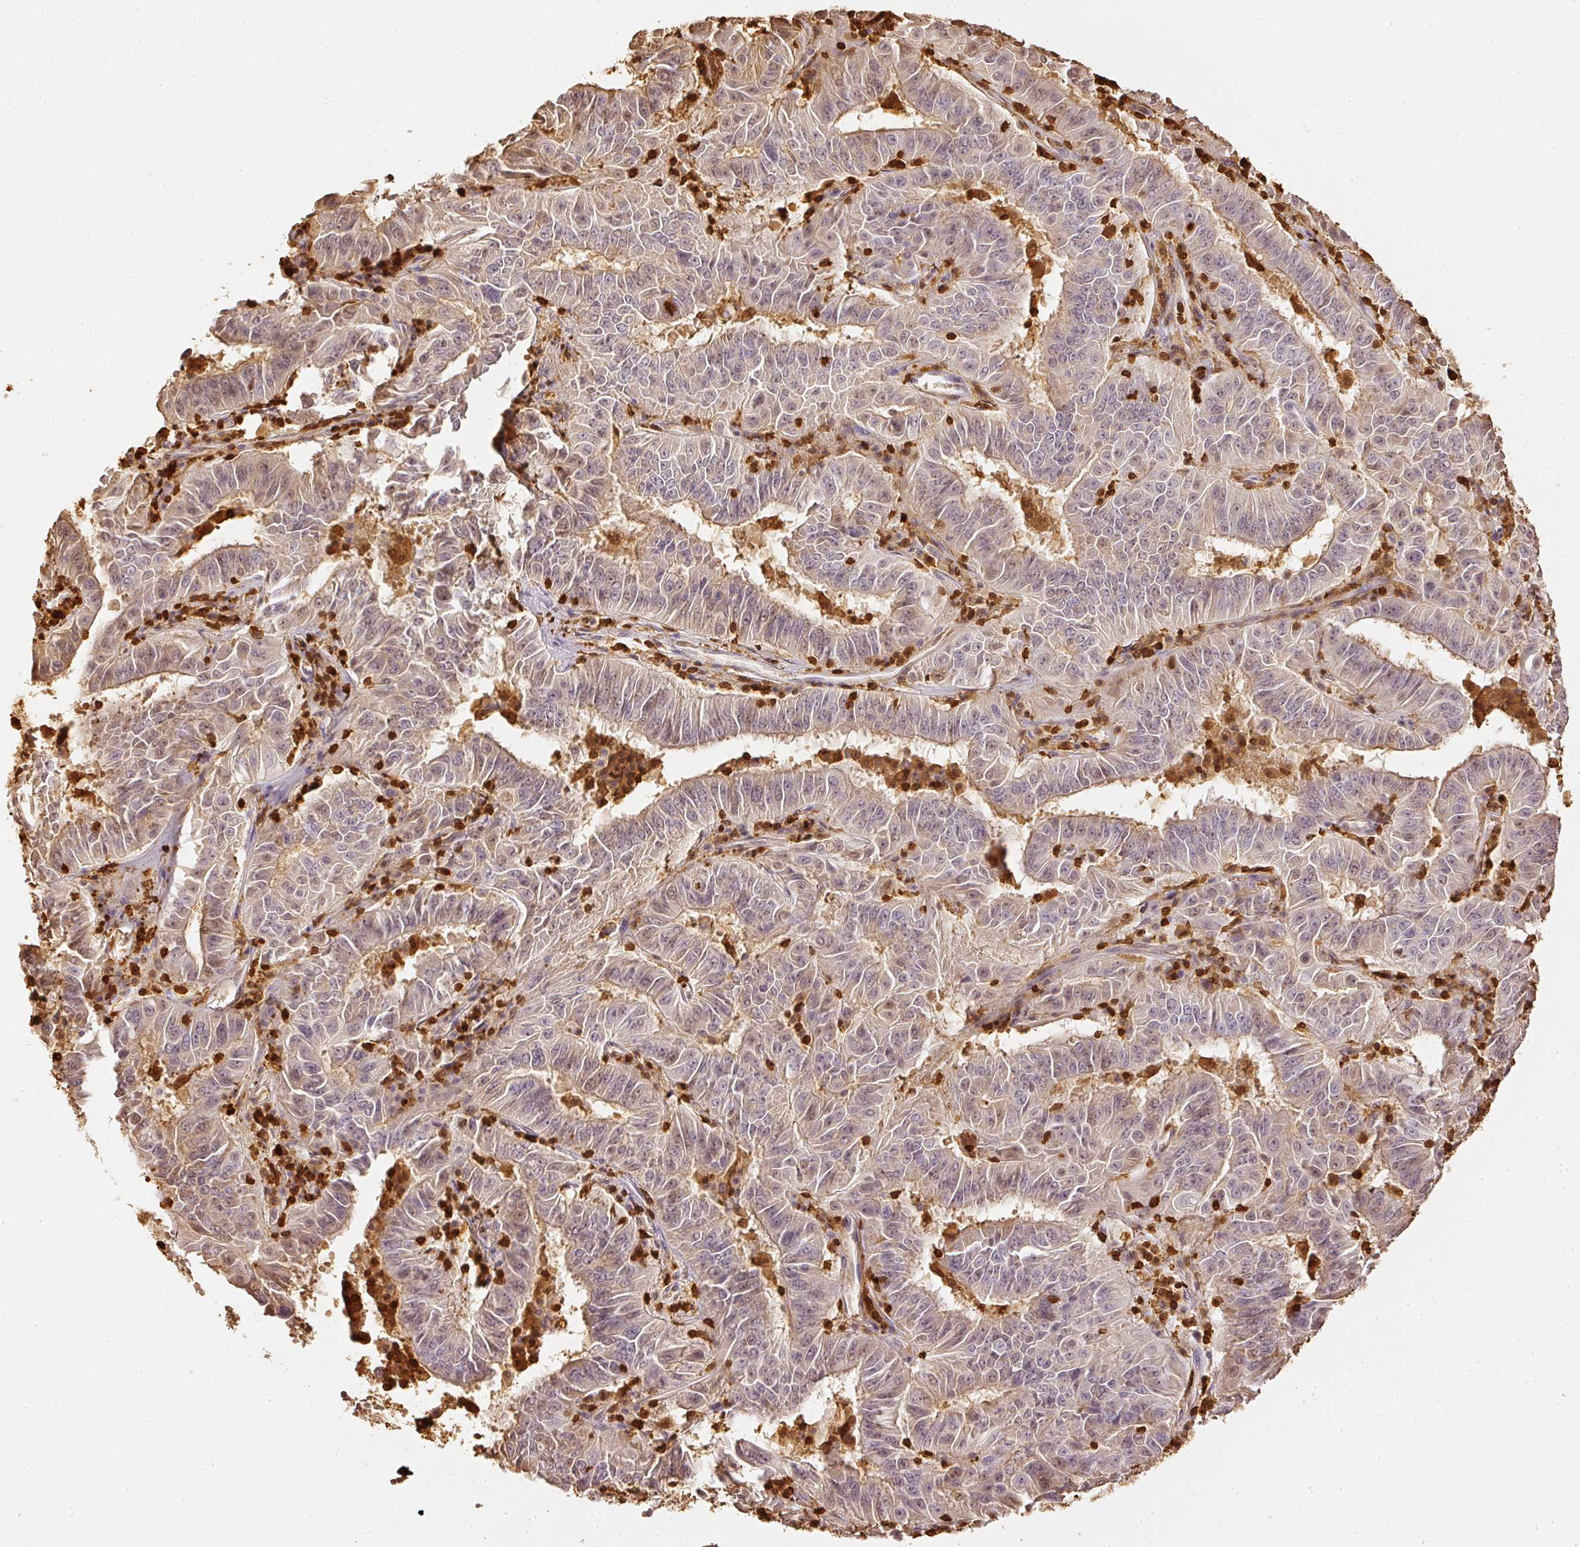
{"staining": {"intensity": "weak", "quantity": "25%-75%", "location": "cytoplasmic/membranous,nuclear"}, "tissue": "pancreatic cancer", "cell_type": "Tumor cells", "image_type": "cancer", "snomed": [{"axis": "morphology", "description": "Adenocarcinoma, NOS"}, {"axis": "topography", "description": "Pancreas"}], "caption": "Protein staining by immunohistochemistry (IHC) shows weak cytoplasmic/membranous and nuclear positivity in approximately 25%-75% of tumor cells in adenocarcinoma (pancreatic).", "gene": "PFN1", "patient": {"sex": "male", "age": 63}}